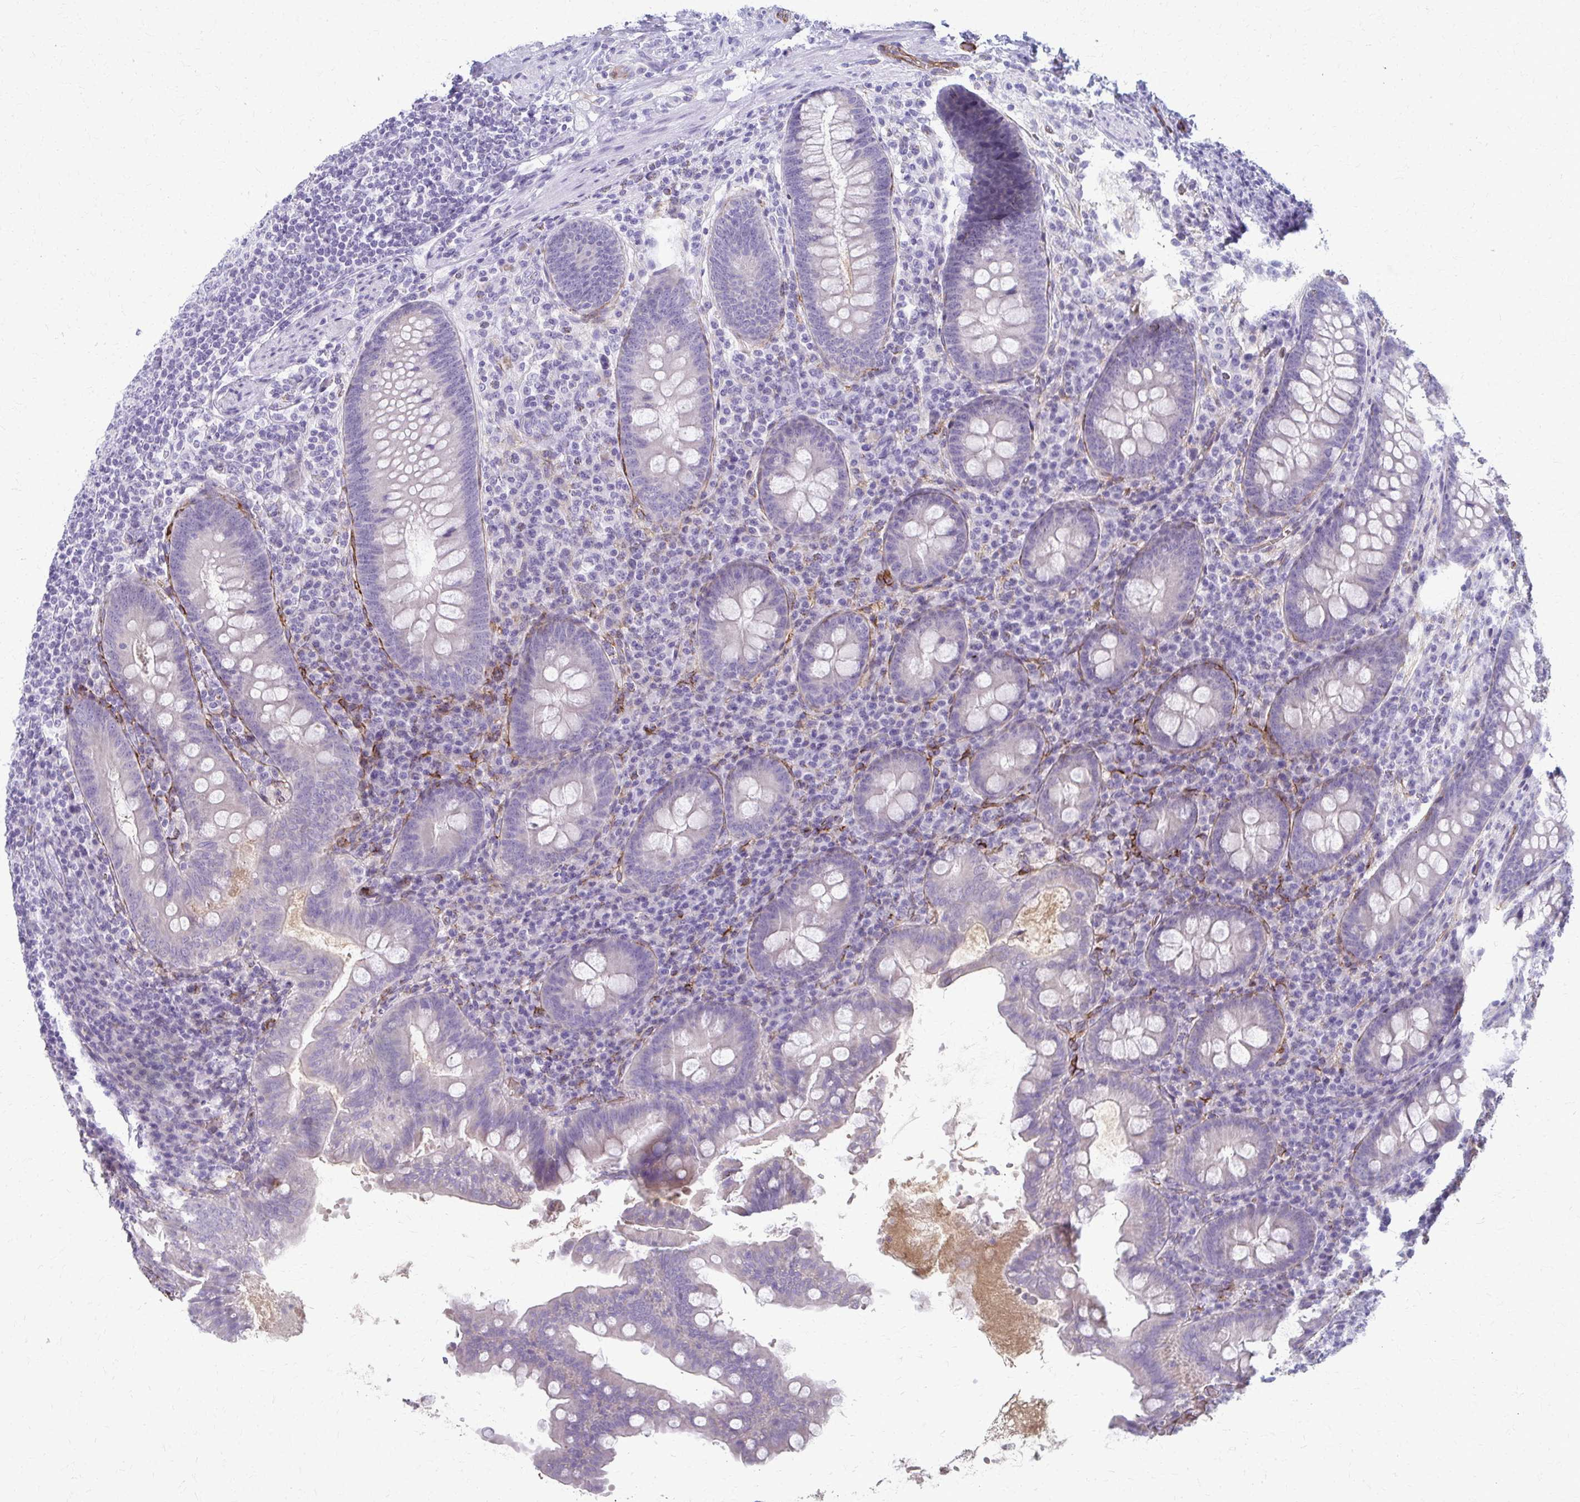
{"staining": {"intensity": "negative", "quantity": "none", "location": "none"}, "tissue": "appendix", "cell_type": "Glandular cells", "image_type": "normal", "snomed": [{"axis": "morphology", "description": "Normal tissue, NOS"}, {"axis": "topography", "description": "Appendix"}], "caption": "The micrograph exhibits no significant expression in glandular cells of appendix. (DAB immunohistochemistry visualized using brightfield microscopy, high magnification).", "gene": "ADIPOQ", "patient": {"sex": "male", "age": 71}}